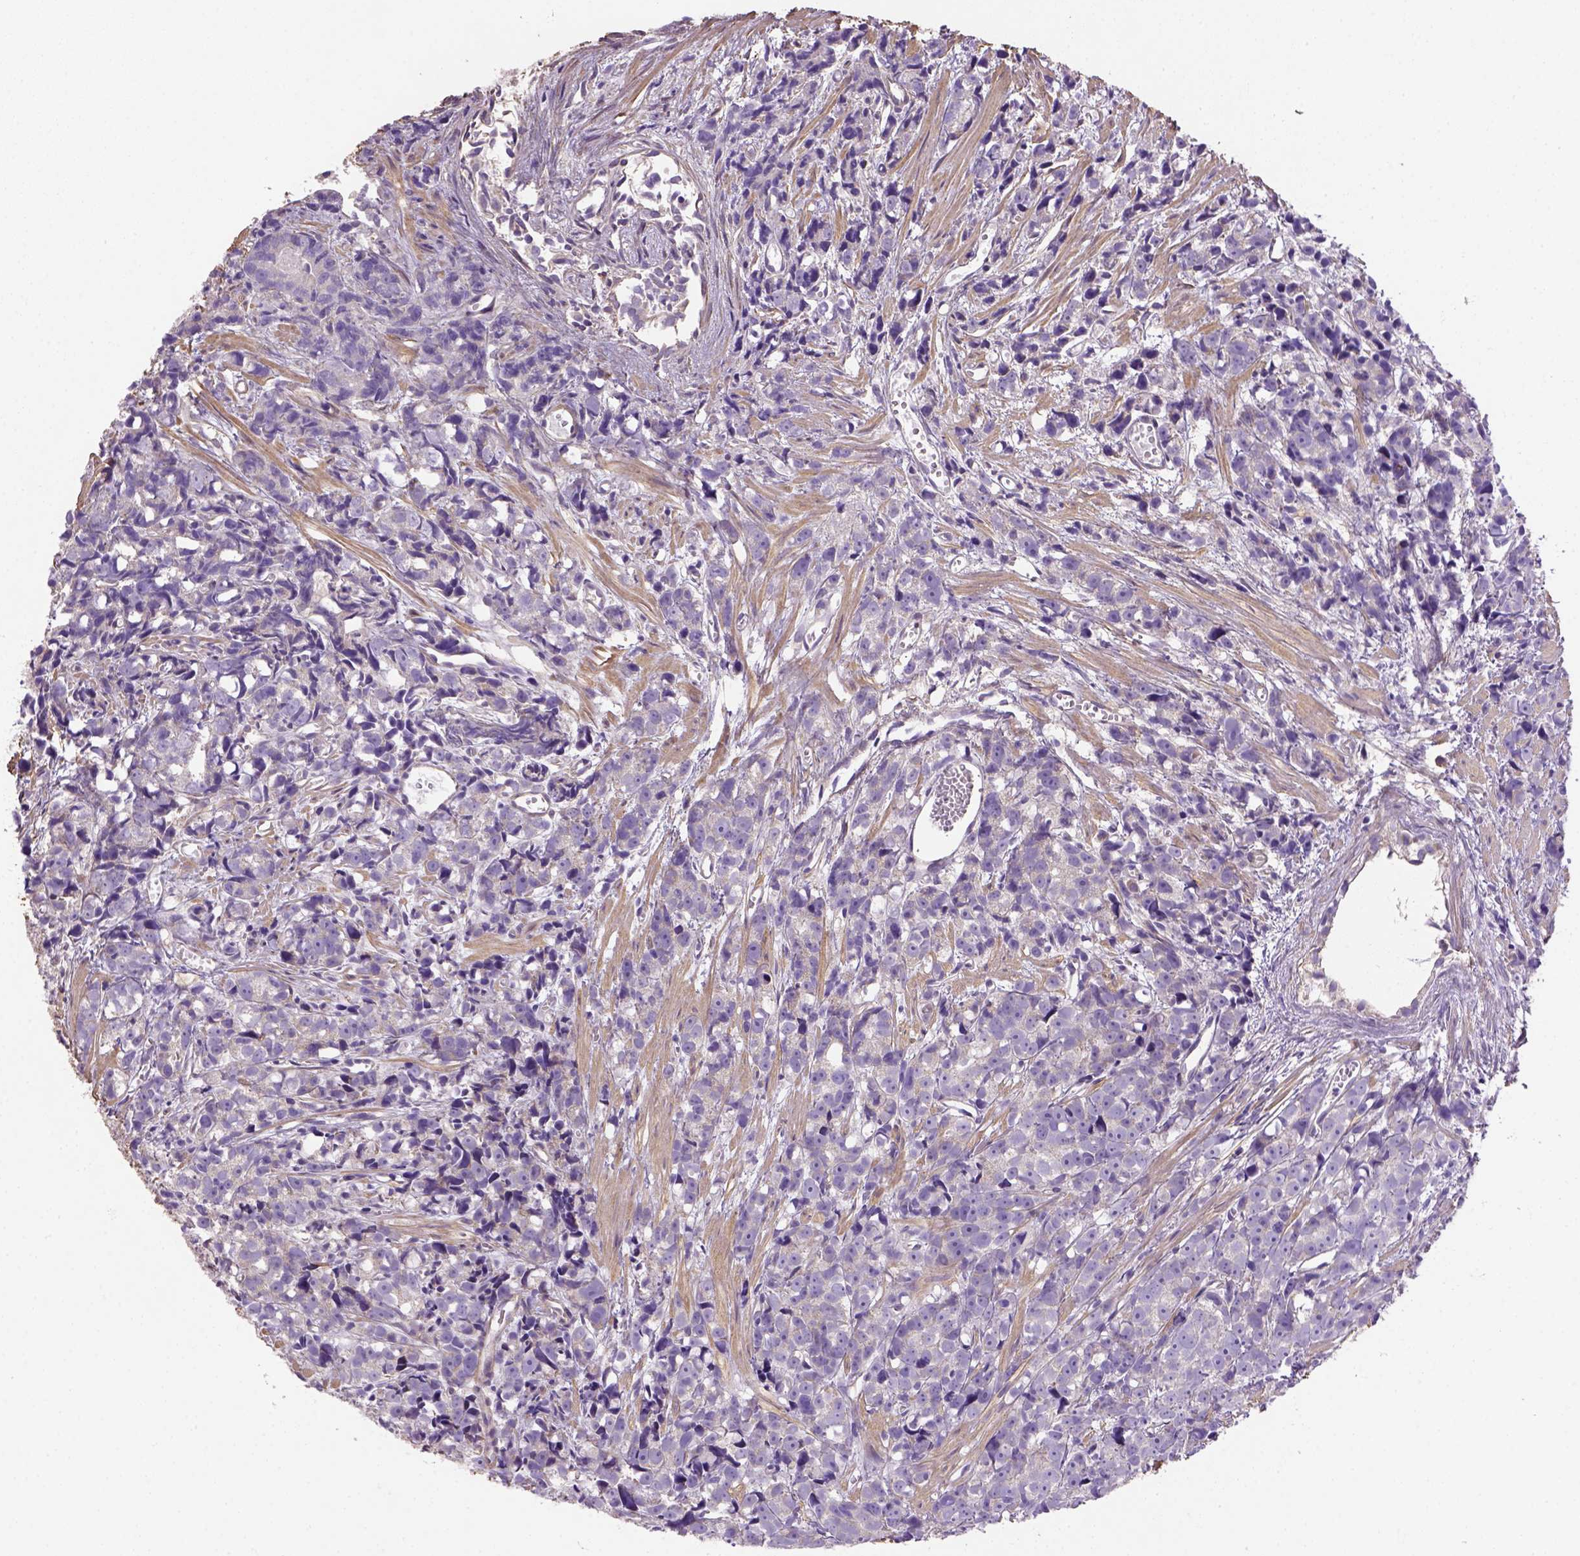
{"staining": {"intensity": "negative", "quantity": "none", "location": "none"}, "tissue": "prostate cancer", "cell_type": "Tumor cells", "image_type": "cancer", "snomed": [{"axis": "morphology", "description": "Adenocarcinoma, High grade"}, {"axis": "topography", "description": "Prostate"}], "caption": "Tumor cells show no significant staining in prostate cancer (adenocarcinoma (high-grade)).", "gene": "HTRA1", "patient": {"sex": "male", "age": 77}}